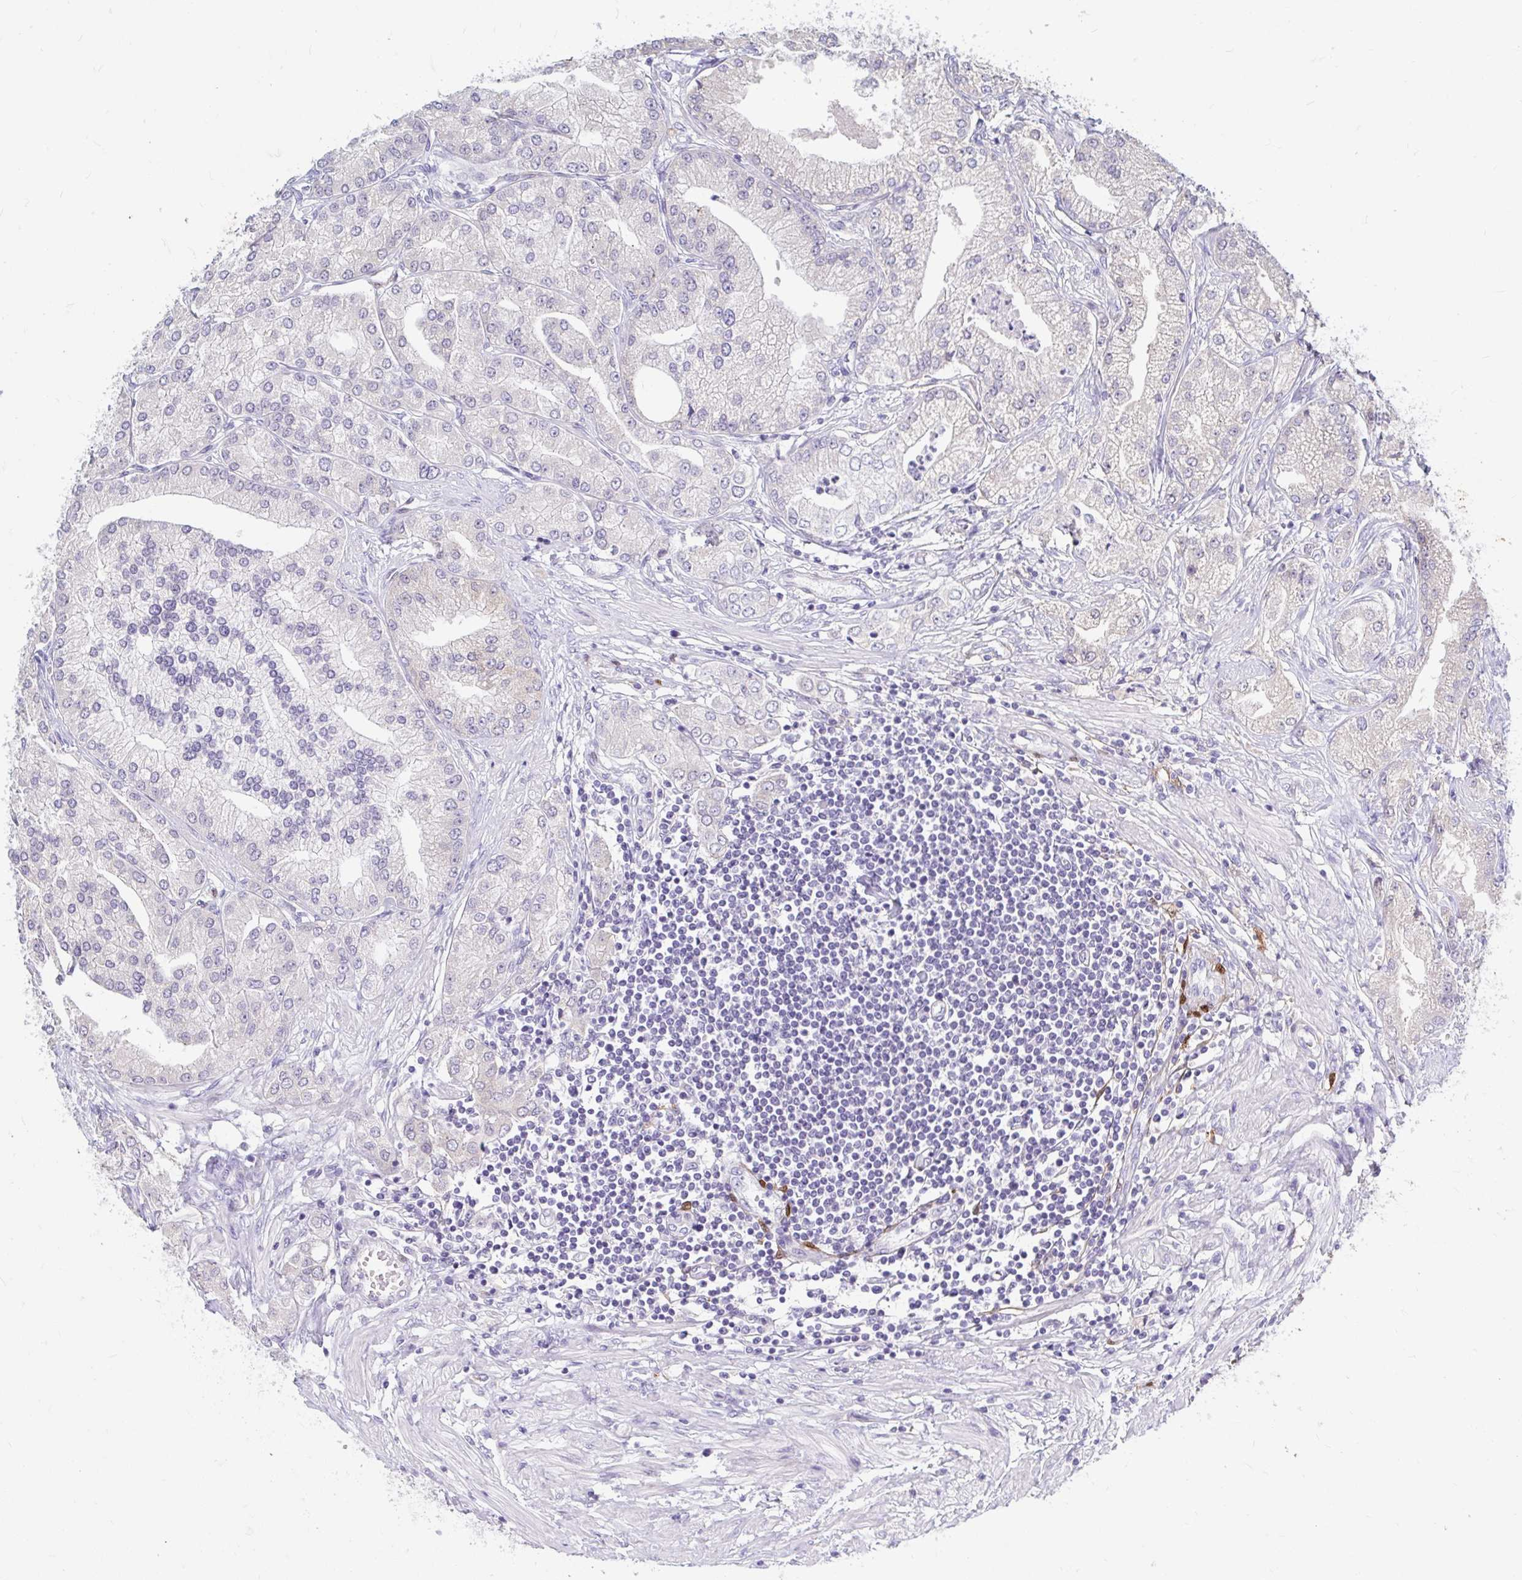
{"staining": {"intensity": "negative", "quantity": "none", "location": "none"}, "tissue": "prostate cancer", "cell_type": "Tumor cells", "image_type": "cancer", "snomed": [{"axis": "morphology", "description": "Adenocarcinoma, High grade"}, {"axis": "topography", "description": "Prostate"}], "caption": "Tumor cells are negative for brown protein staining in prostate cancer (adenocarcinoma (high-grade)).", "gene": "ADH1A", "patient": {"sex": "male", "age": 61}}